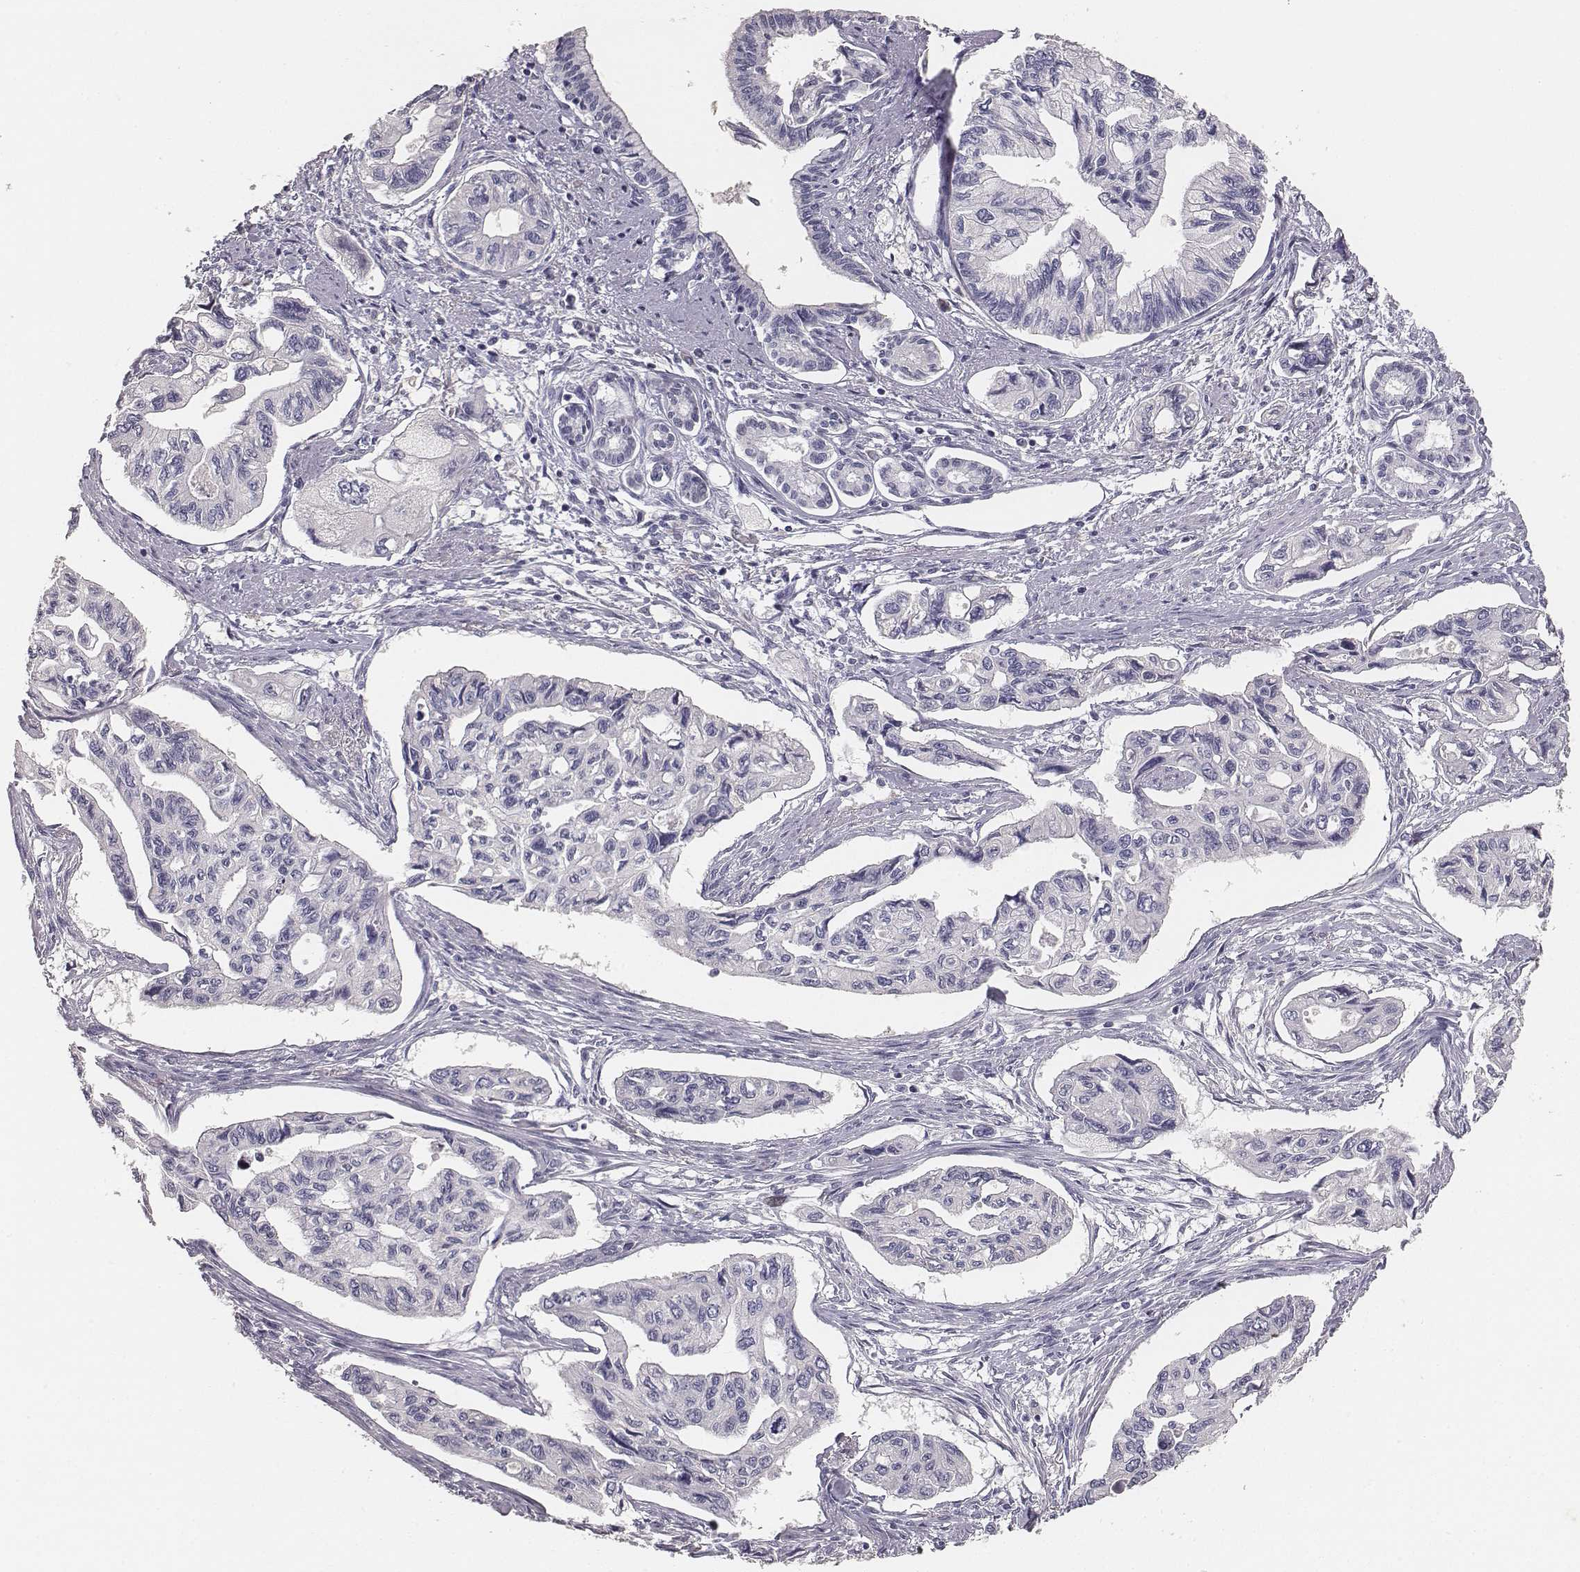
{"staining": {"intensity": "negative", "quantity": "none", "location": "none"}, "tissue": "pancreatic cancer", "cell_type": "Tumor cells", "image_type": "cancer", "snomed": [{"axis": "morphology", "description": "Adenocarcinoma, NOS"}, {"axis": "topography", "description": "Pancreas"}], "caption": "DAB immunohistochemical staining of human pancreatic cancer displays no significant staining in tumor cells. Nuclei are stained in blue.", "gene": "MYH6", "patient": {"sex": "female", "age": 76}}